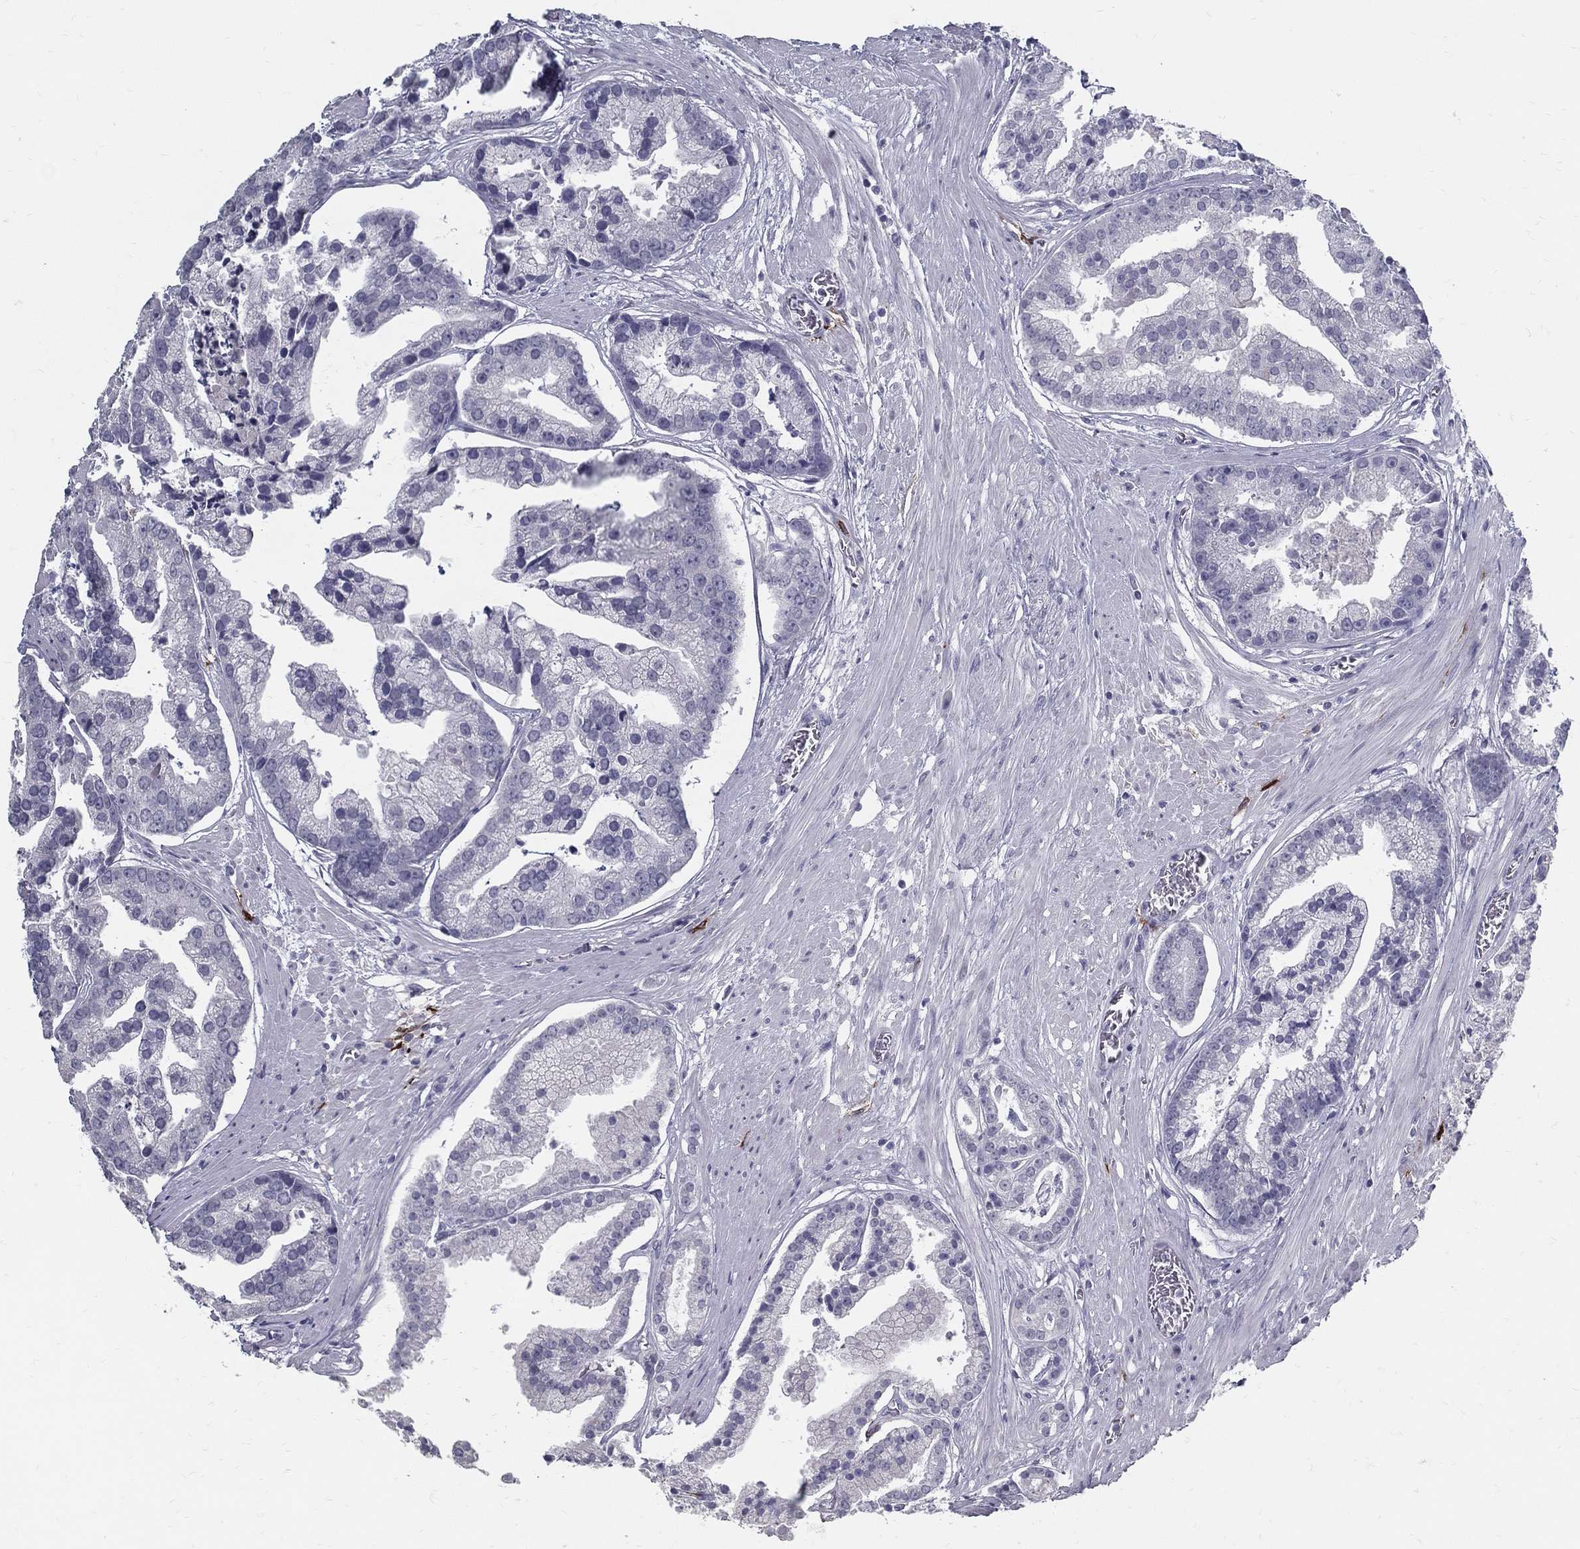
{"staining": {"intensity": "negative", "quantity": "none", "location": "none"}, "tissue": "prostate cancer", "cell_type": "Tumor cells", "image_type": "cancer", "snomed": [{"axis": "morphology", "description": "Adenocarcinoma, NOS"}, {"axis": "topography", "description": "Prostate and seminal vesicle, NOS"}, {"axis": "topography", "description": "Prostate"}], "caption": "Immunohistochemical staining of prostate cancer (adenocarcinoma) shows no significant staining in tumor cells.", "gene": "ACE2", "patient": {"sex": "male", "age": 44}}